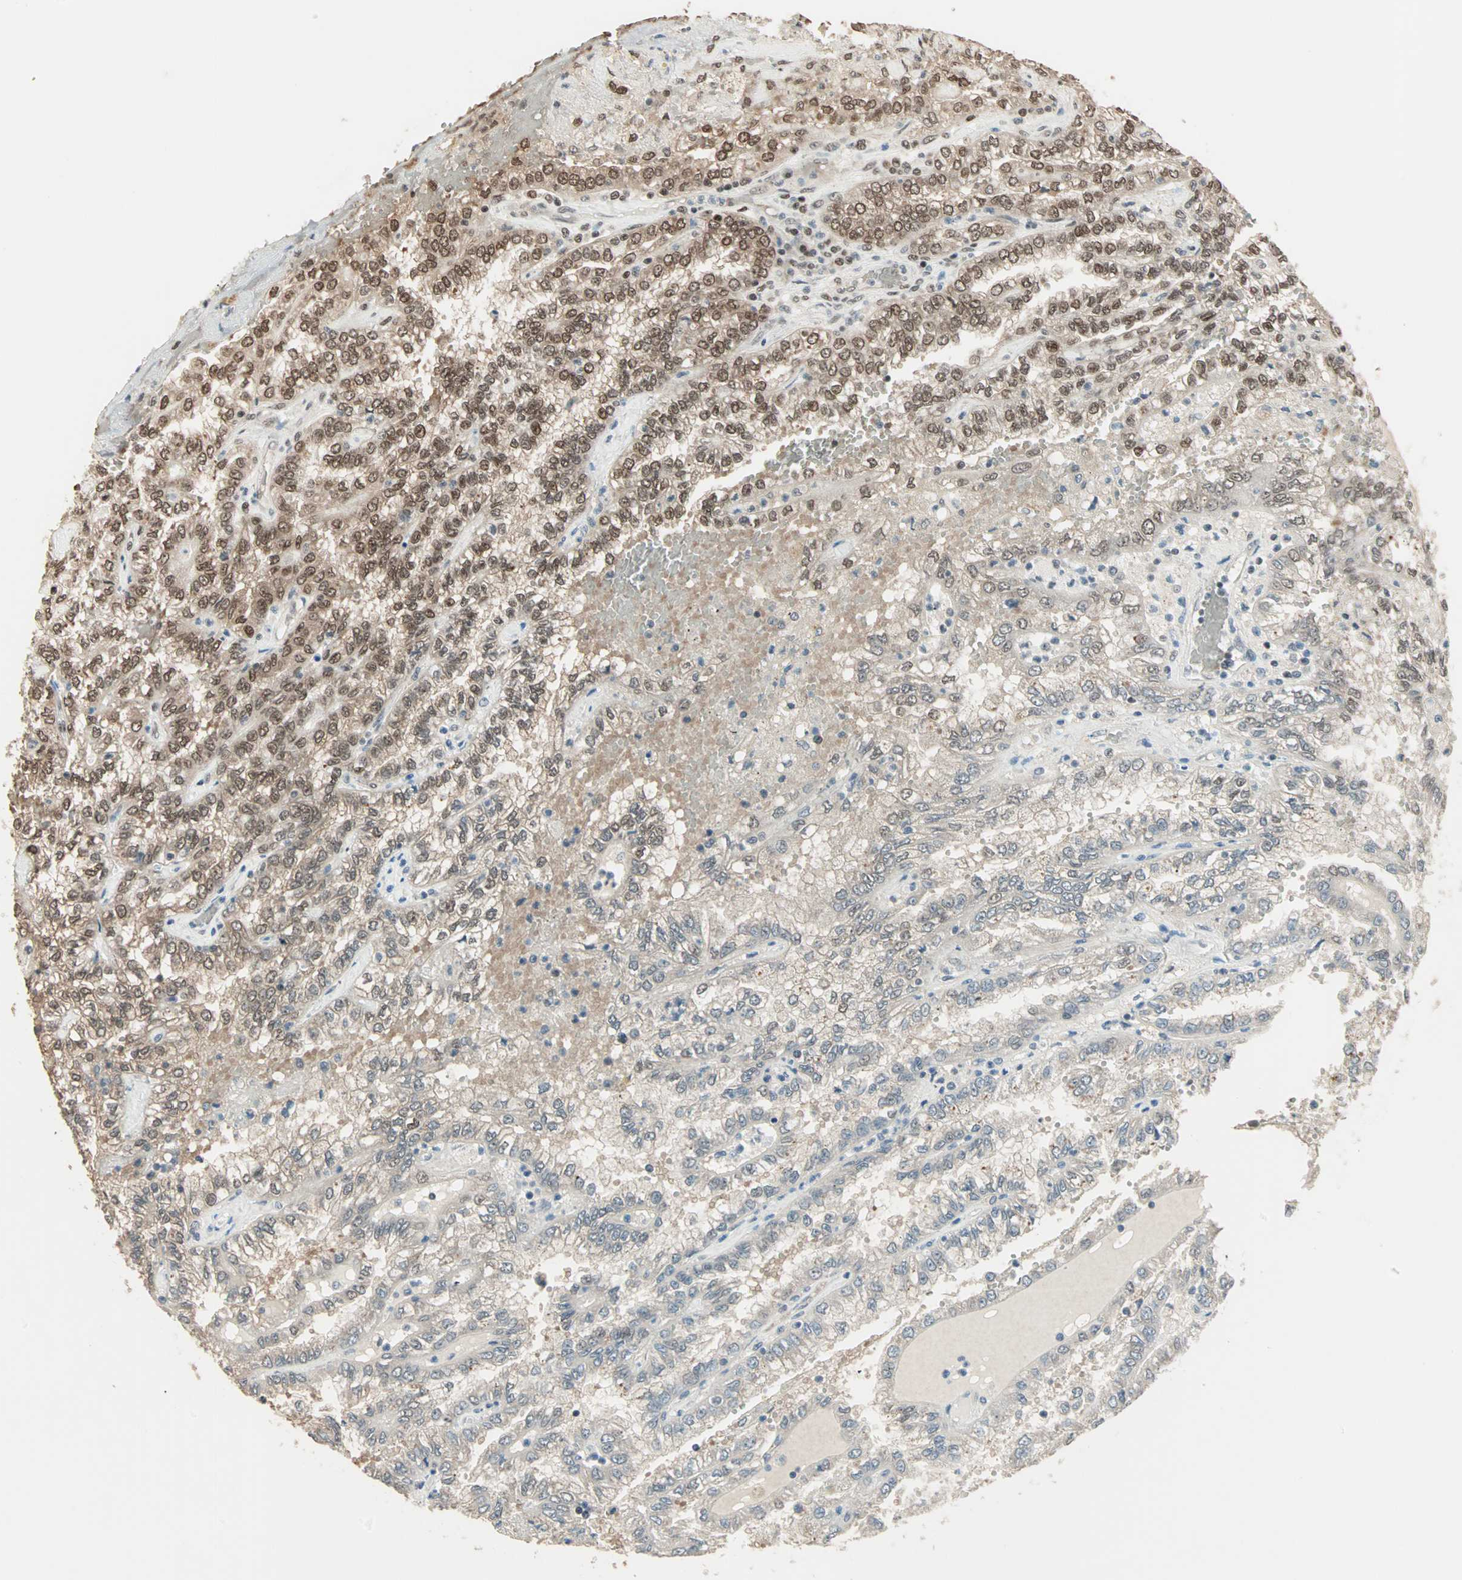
{"staining": {"intensity": "moderate", "quantity": "25%-75%", "location": "cytoplasmic/membranous,nuclear"}, "tissue": "renal cancer", "cell_type": "Tumor cells", "image_type": "cancer", "snomed": [{"axis": "morphology", "description": "Inflammation, NOS"}, {"axis": "morphology", "description": "Adenocarcinoma, NOS"}, {"axis": "topography", "description": "Kidney"}], "caption": "Immunohistochemical staining of human renal cancer (adenocarcinoma) exhibits medium levels of moderate cytoplasmic/membranous and nuclear protein expression in about 25%-75% of tumor cells. (DAB (3,3'-diaminobenzidine) IHC with brightfield microscopy, high magnification).", "gene": "MDC1", "patient": {"sex": "male", "age": 68}}